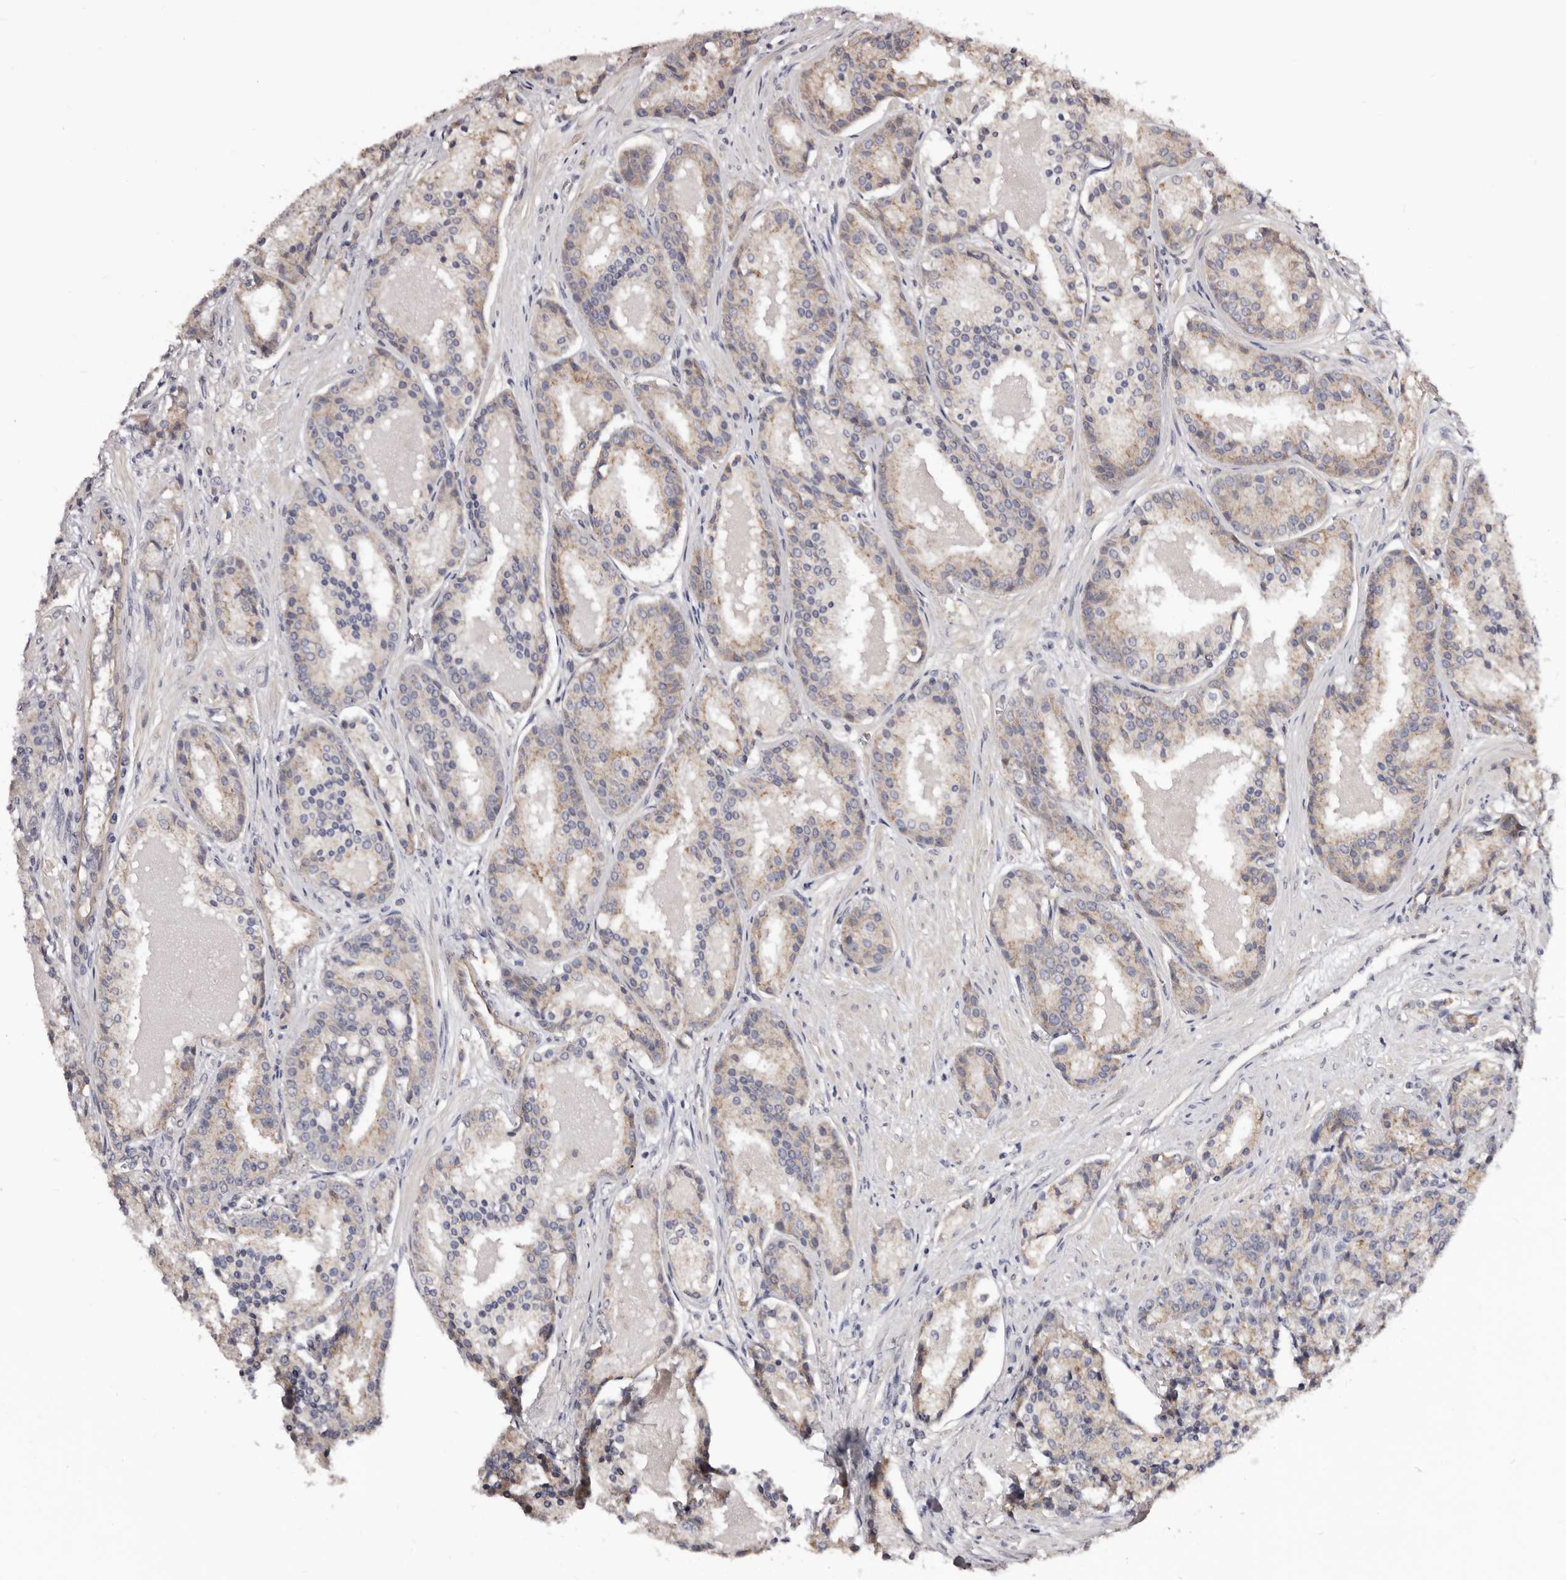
{"staining": {"intensity": "weak", "quantity": "<25%", "location": "cytoplasmic/membranous"}, "tissue": "prostate cancer", "cell_type": "Tumor cells", "image_type": "cancer", "snomed": [{"axis": "morphology", "description": "Adenocarcinoma, High grade"}, {"axis": "topography", "description": "Prostate"}], "caption": "Immunohistochemical staining of prostate cancer (high-grade adenocarcinoma) demonstrates no significant expression in tumor cells. (DAB (3,3'-diaminobenzidine) immunohistochemistry (IHC) with hematoxylin counter stain).", "gene": "NOL12", "patient": {"sex": "male", "age": 60}}